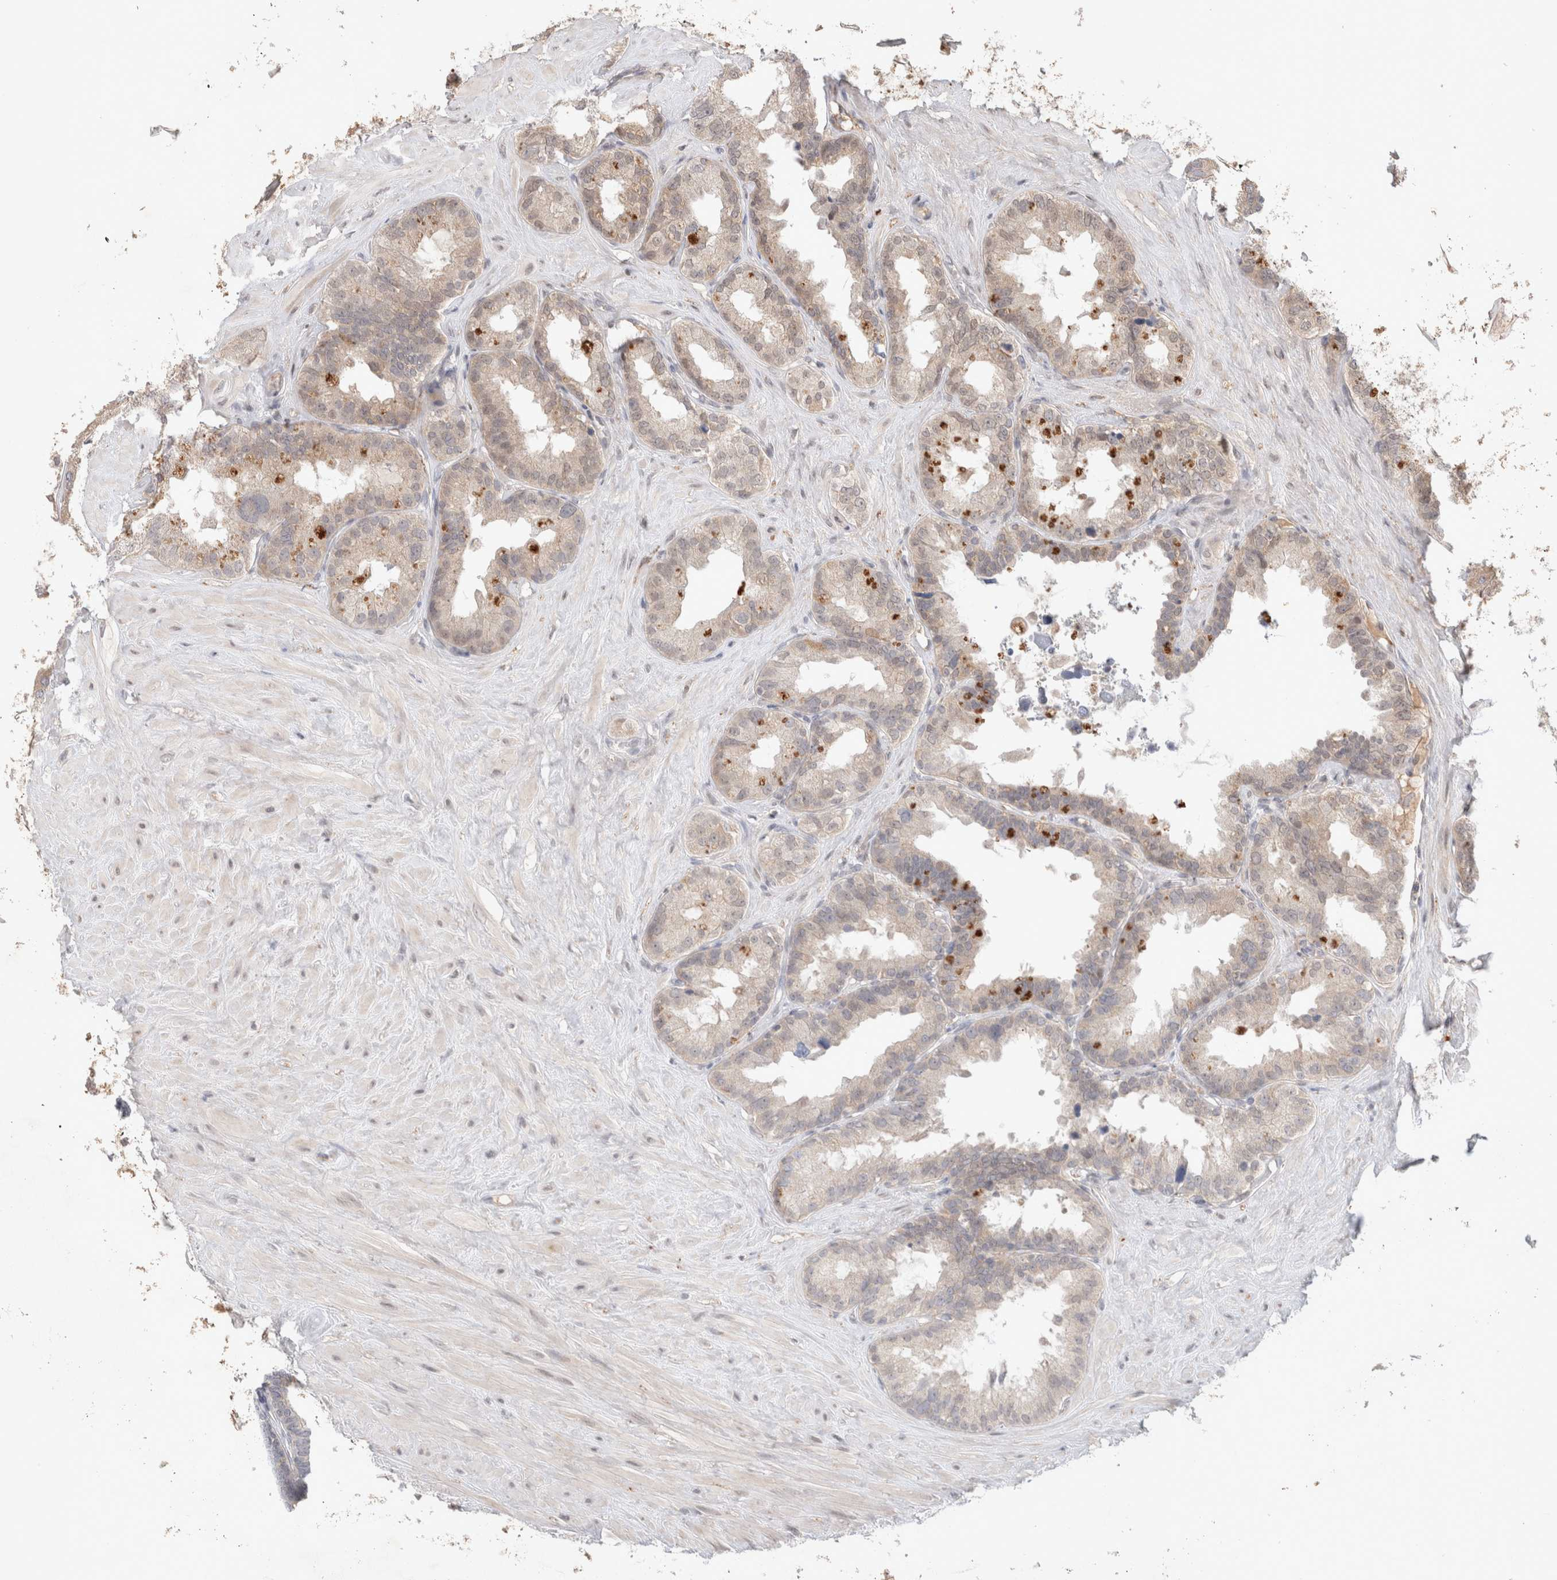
{"staining": {"intensity": "weak", "quantity": "25%-75%", "location": "cytoplasmic/membranous"}, "tissue": "seminal vesicle", "cell_type": "Glandular cells", "image_type": "normal", "snomed": [{"axis": "morphology", "description": "Normal tissue, NOS"}, {"axis": "topography", "description": "Seminal veicle"}], "caption": "The histopathology image demonstrates immunohistochemical staining of unremarkable seminal vesicle. There is weak cytoplasmic/membranous expression is appreciated in approximately 25%-75% of glandular cells.", "gene": "SYDE2", "patient": {"sex": "male", "age": 80}}